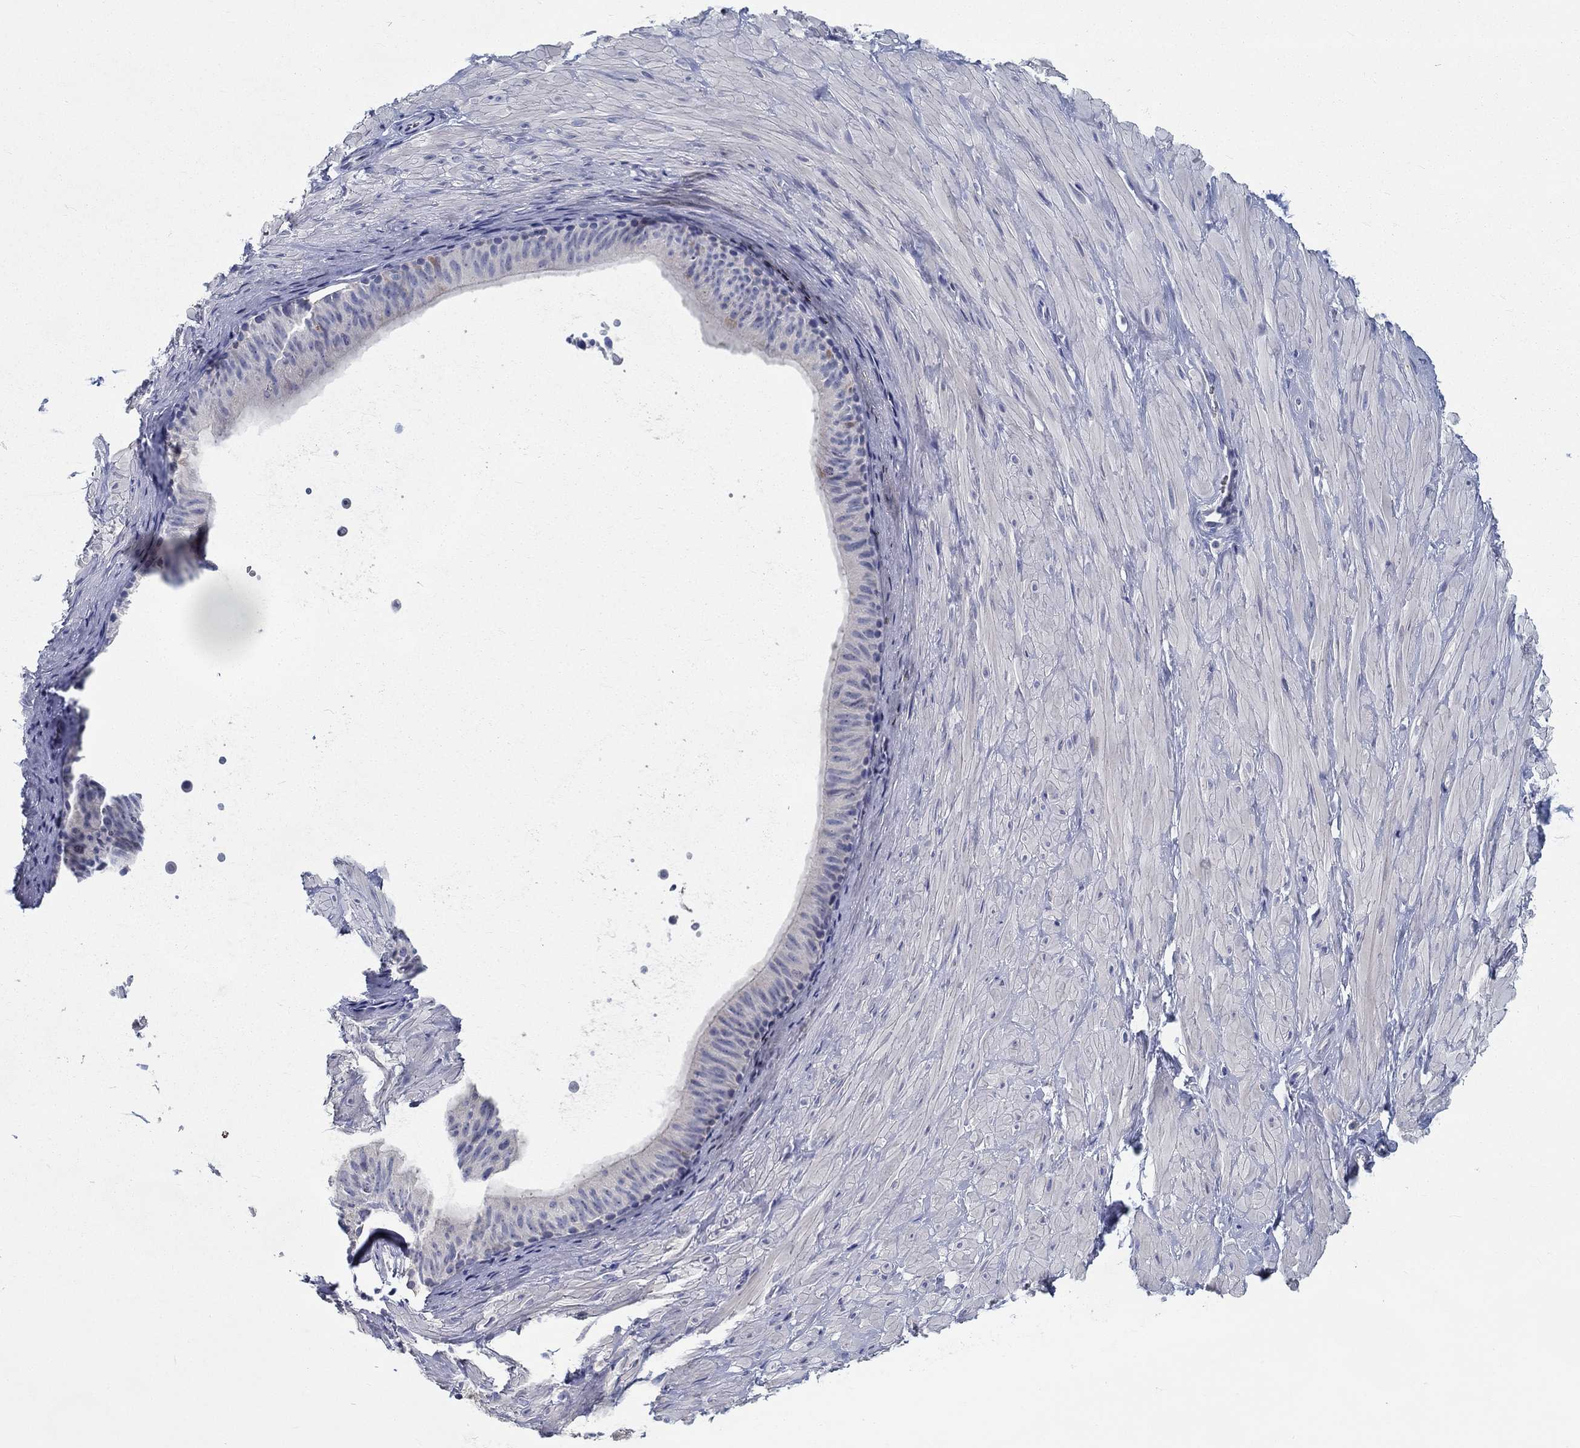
{"staining": {"intensity": "negative", "quantity": "none", "location": "none"}, "tissue": "adipose tissue", "cell_type": "Adipocytes", "image_type": "normal", "snomed": [{"axis": "morphology", "description": "Normal tissue, NOS"}, {"axis": "topography", "description": "Smooth muscle"}, {"axis": "topography", "description": "Peripheral nerve tissue"}], "caption": "Adipocytes show no significant protein expression in benign adipose tissue. (Brightfield microscopy of DAB (3,3'-diaminobenzidine) immunohistochemistry at high magnification).", "gene": "MYBPC1", "patient": {"sex": "male", "age": 22}}